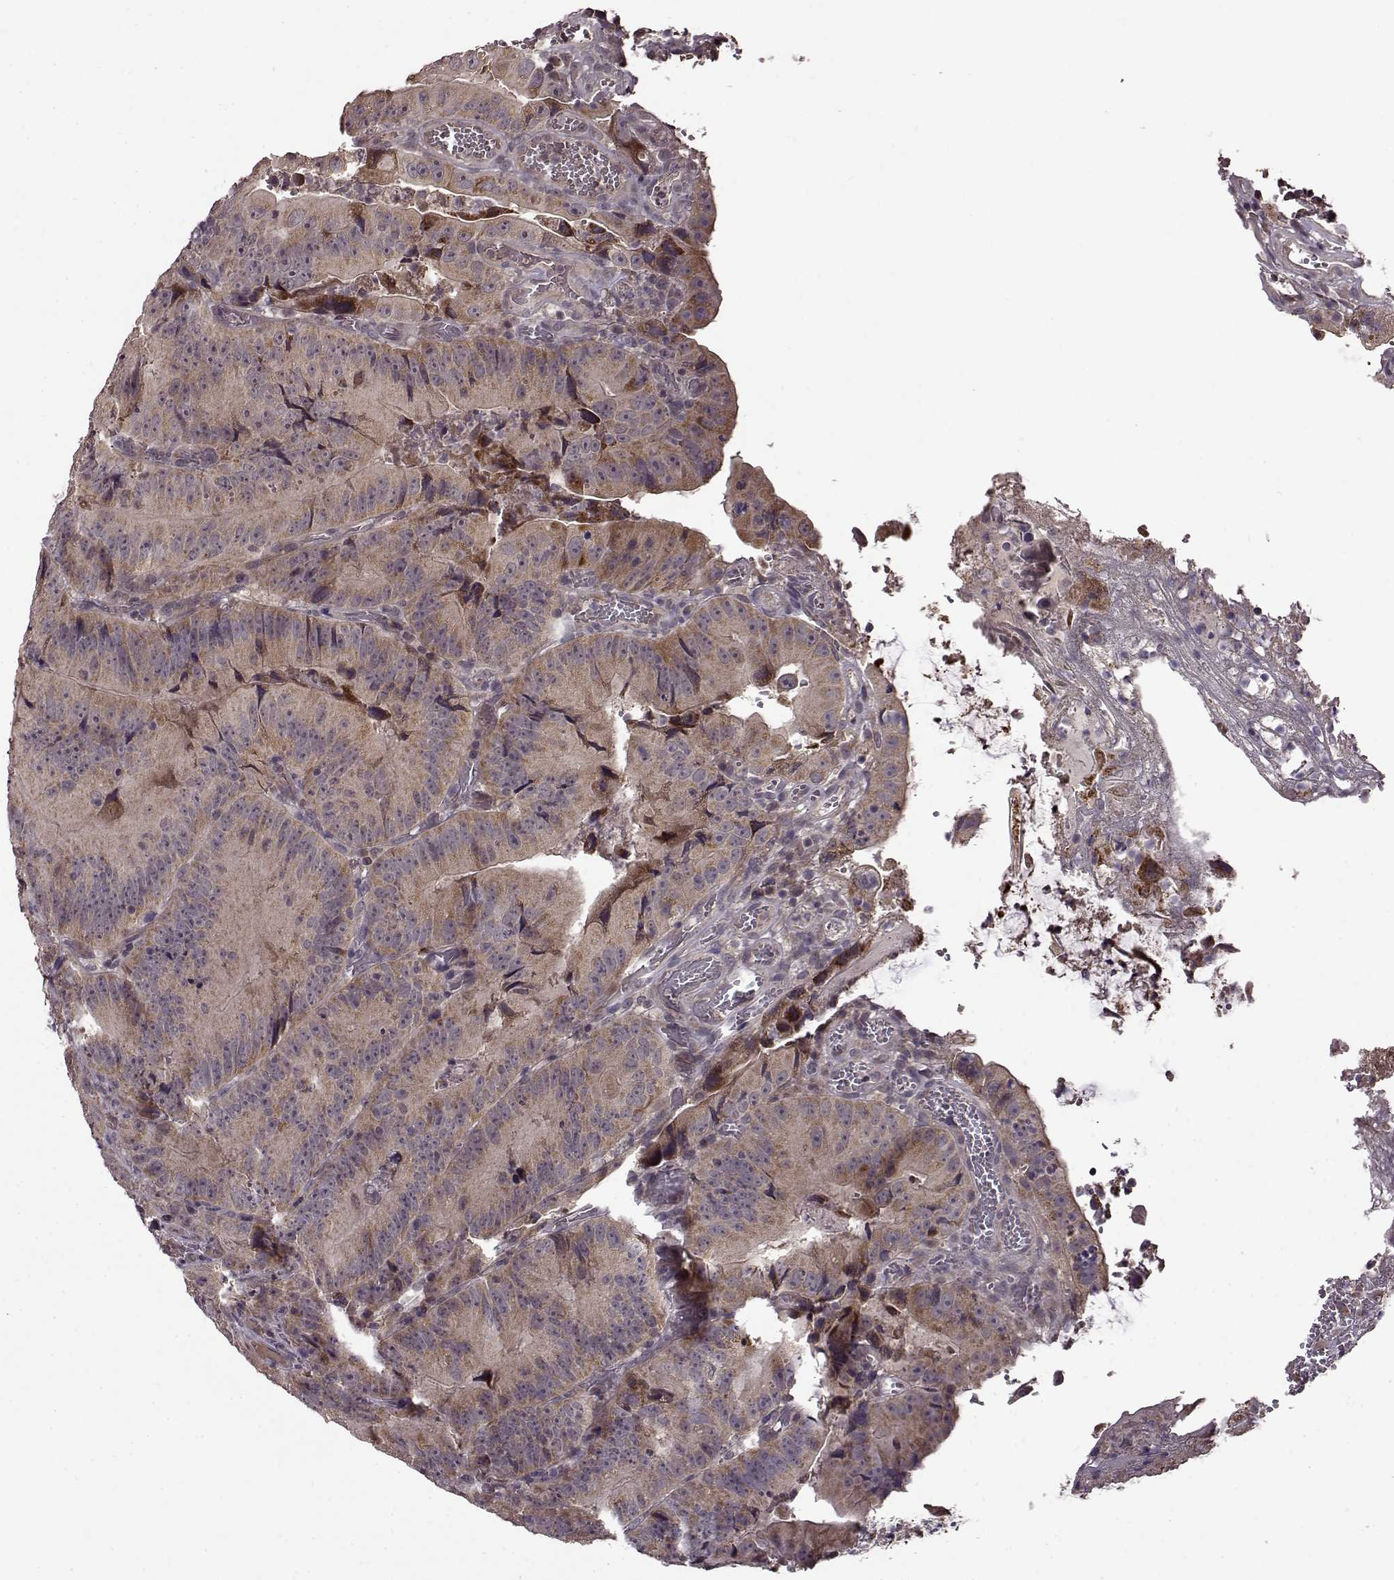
{"staining": {"intensity": "weak", "quantity": ">75%", "location": "cytoplasmic/membranous"}, "tissue": "colorectal cancer", "cell_type": "Tumor cells", "image_type": "cancer", "snomed": [{"axis": "morphology", "description": "Adenocarcinoma, NOS"}, {"axis": "topography", "description": "Colon"}], "caption": "Weak cytoplasmic/membranous protein staining is appreciated in about >75% of tumor cells in adenocarcinoma (colorectal).", "gene": "MAIP1", "patient": {"sex": "female", "age": 86}}